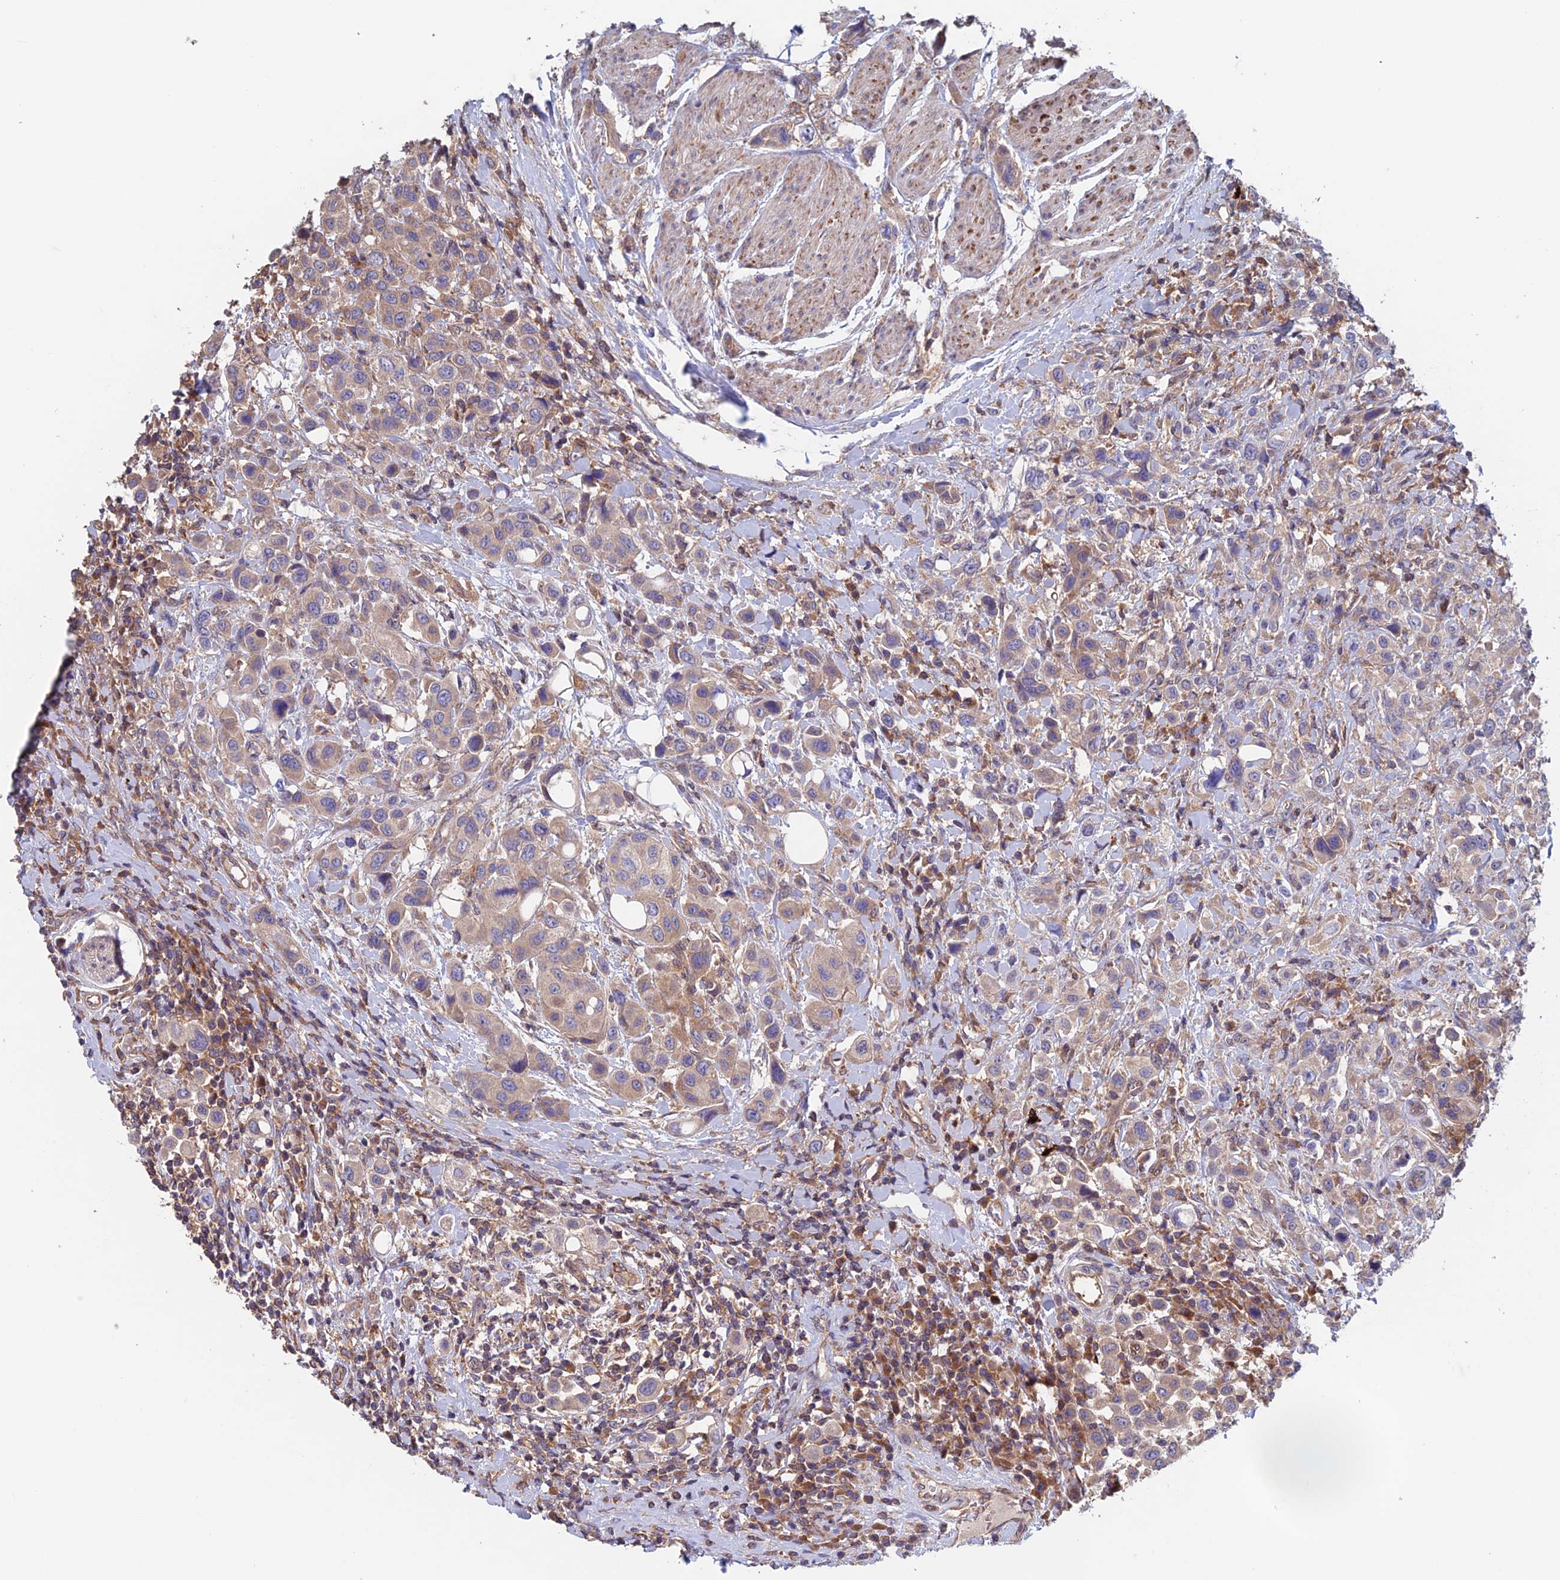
{"staining": {"intensity": "weak", "quantity": ">75%", "location": "cytoplasmic/membranous"}, "tissue": "urothelial cancer", "cell_type": "Tumor cells", "image_type": "cancer", "snomed": [{"axis": "morphology", "description": "Urothelial carcinoma, High grade"}, {"axis": "topography", "description": "Urinary bladder"}], "caption": "About >75% of tumor cells in human urothelial carcinoma (high-grade) show weak cytoplasmic/membranous protein expression as visualized by brown immunohistochemical staining.", "gene": "NUDT16L1", "patient": {"sex": "male", "age": 50}}